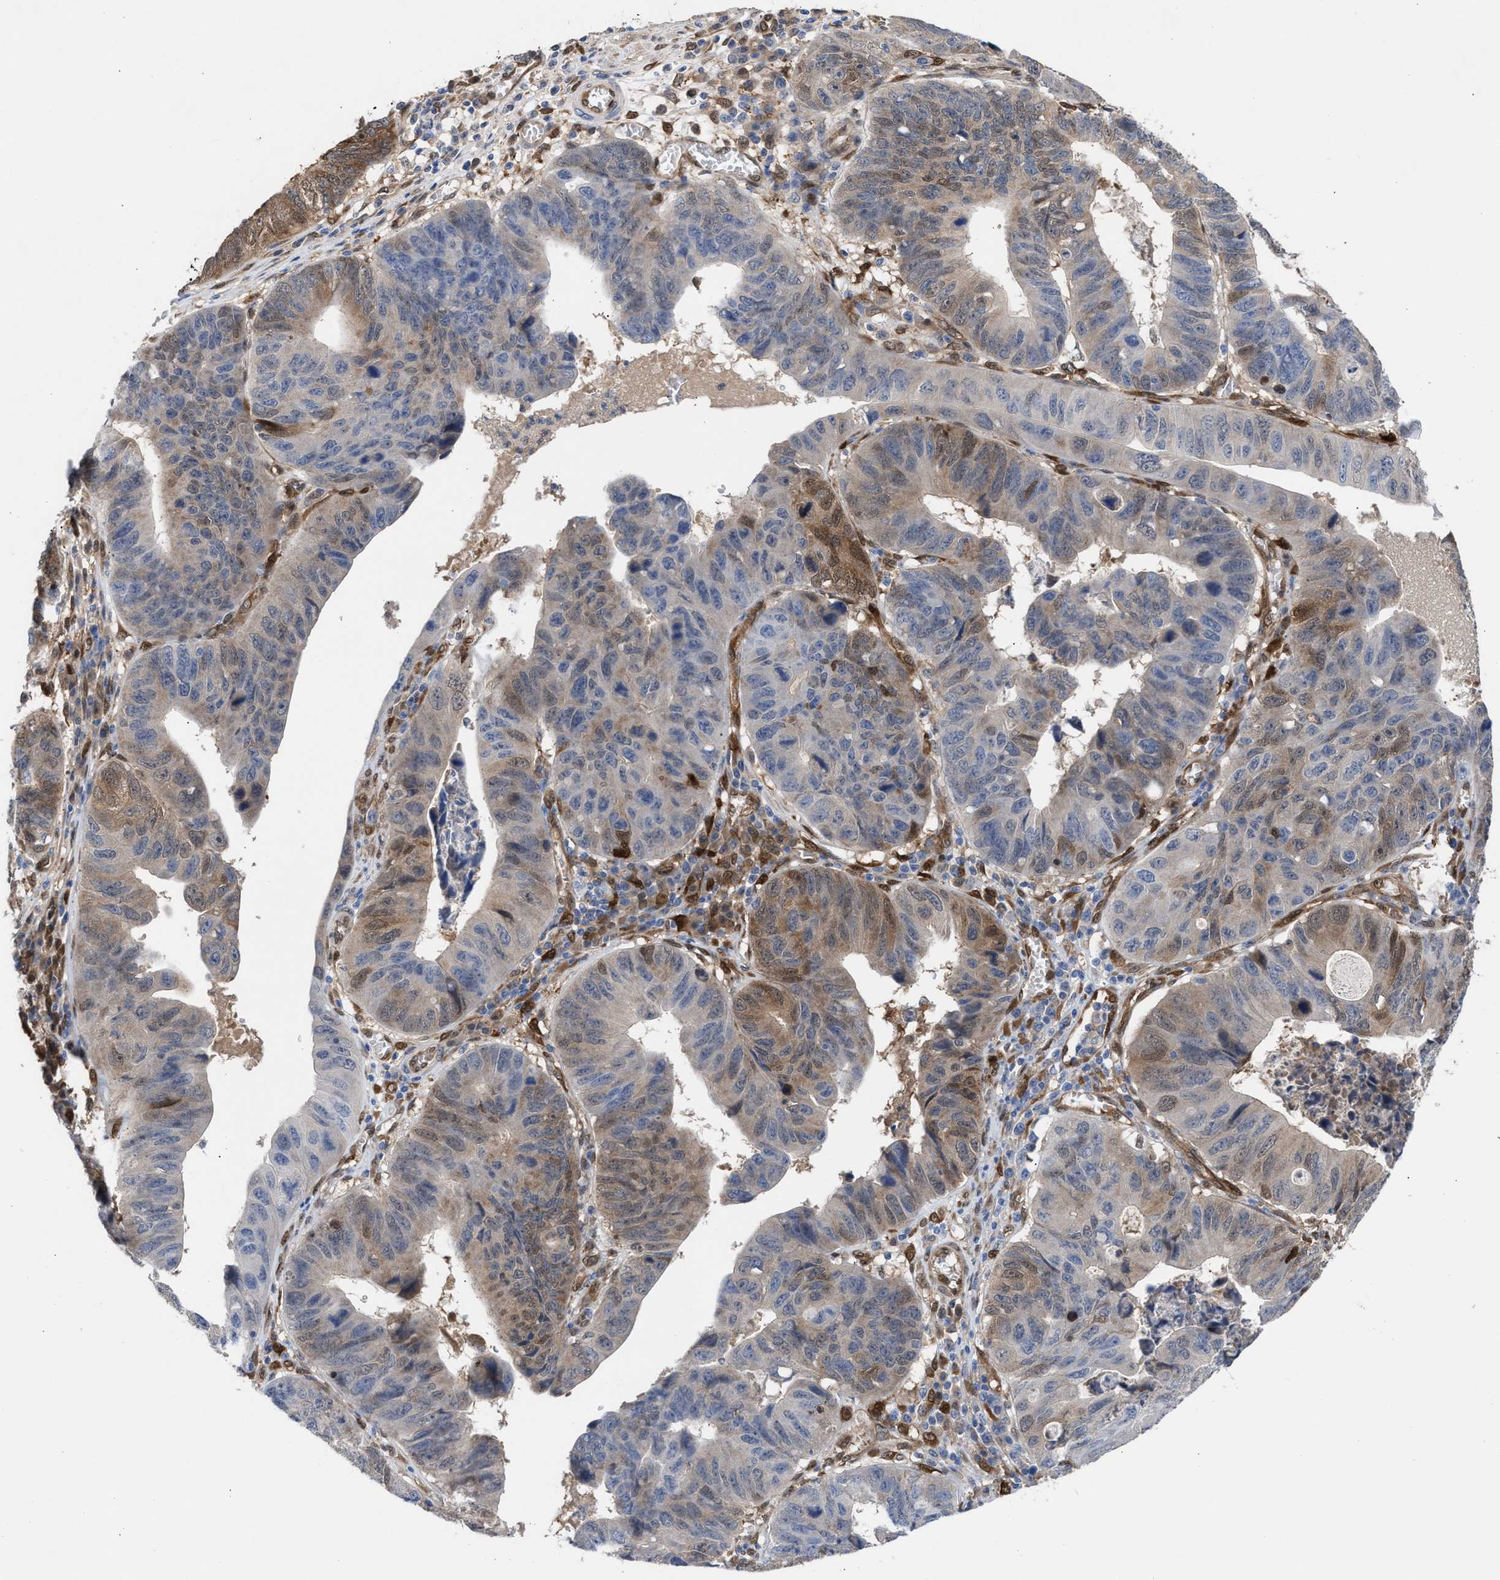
{"staining": {"intensity": "moderate", "quantity": "25%-75%", "location": "cytoplasmic/membranous,nuclear"}, "tissue": "stomach cancer", "cell_type": "Tumor cells", "image_type": "cancer", "snomed": [{"axis": "morphology", "description": "Adenocarcinoma, NOS"}, {"axis": "topography", "description": "Stomach"}], "caption": "Brown immunohistochemical staining in adenocarcinoma (stomach) displays moderate cytoplasmic/membranous and nuclear expression in about 25%-75% of tumor cells.", "gene": "TP53I3", "patient": {"sex": "male", "age": 59}}